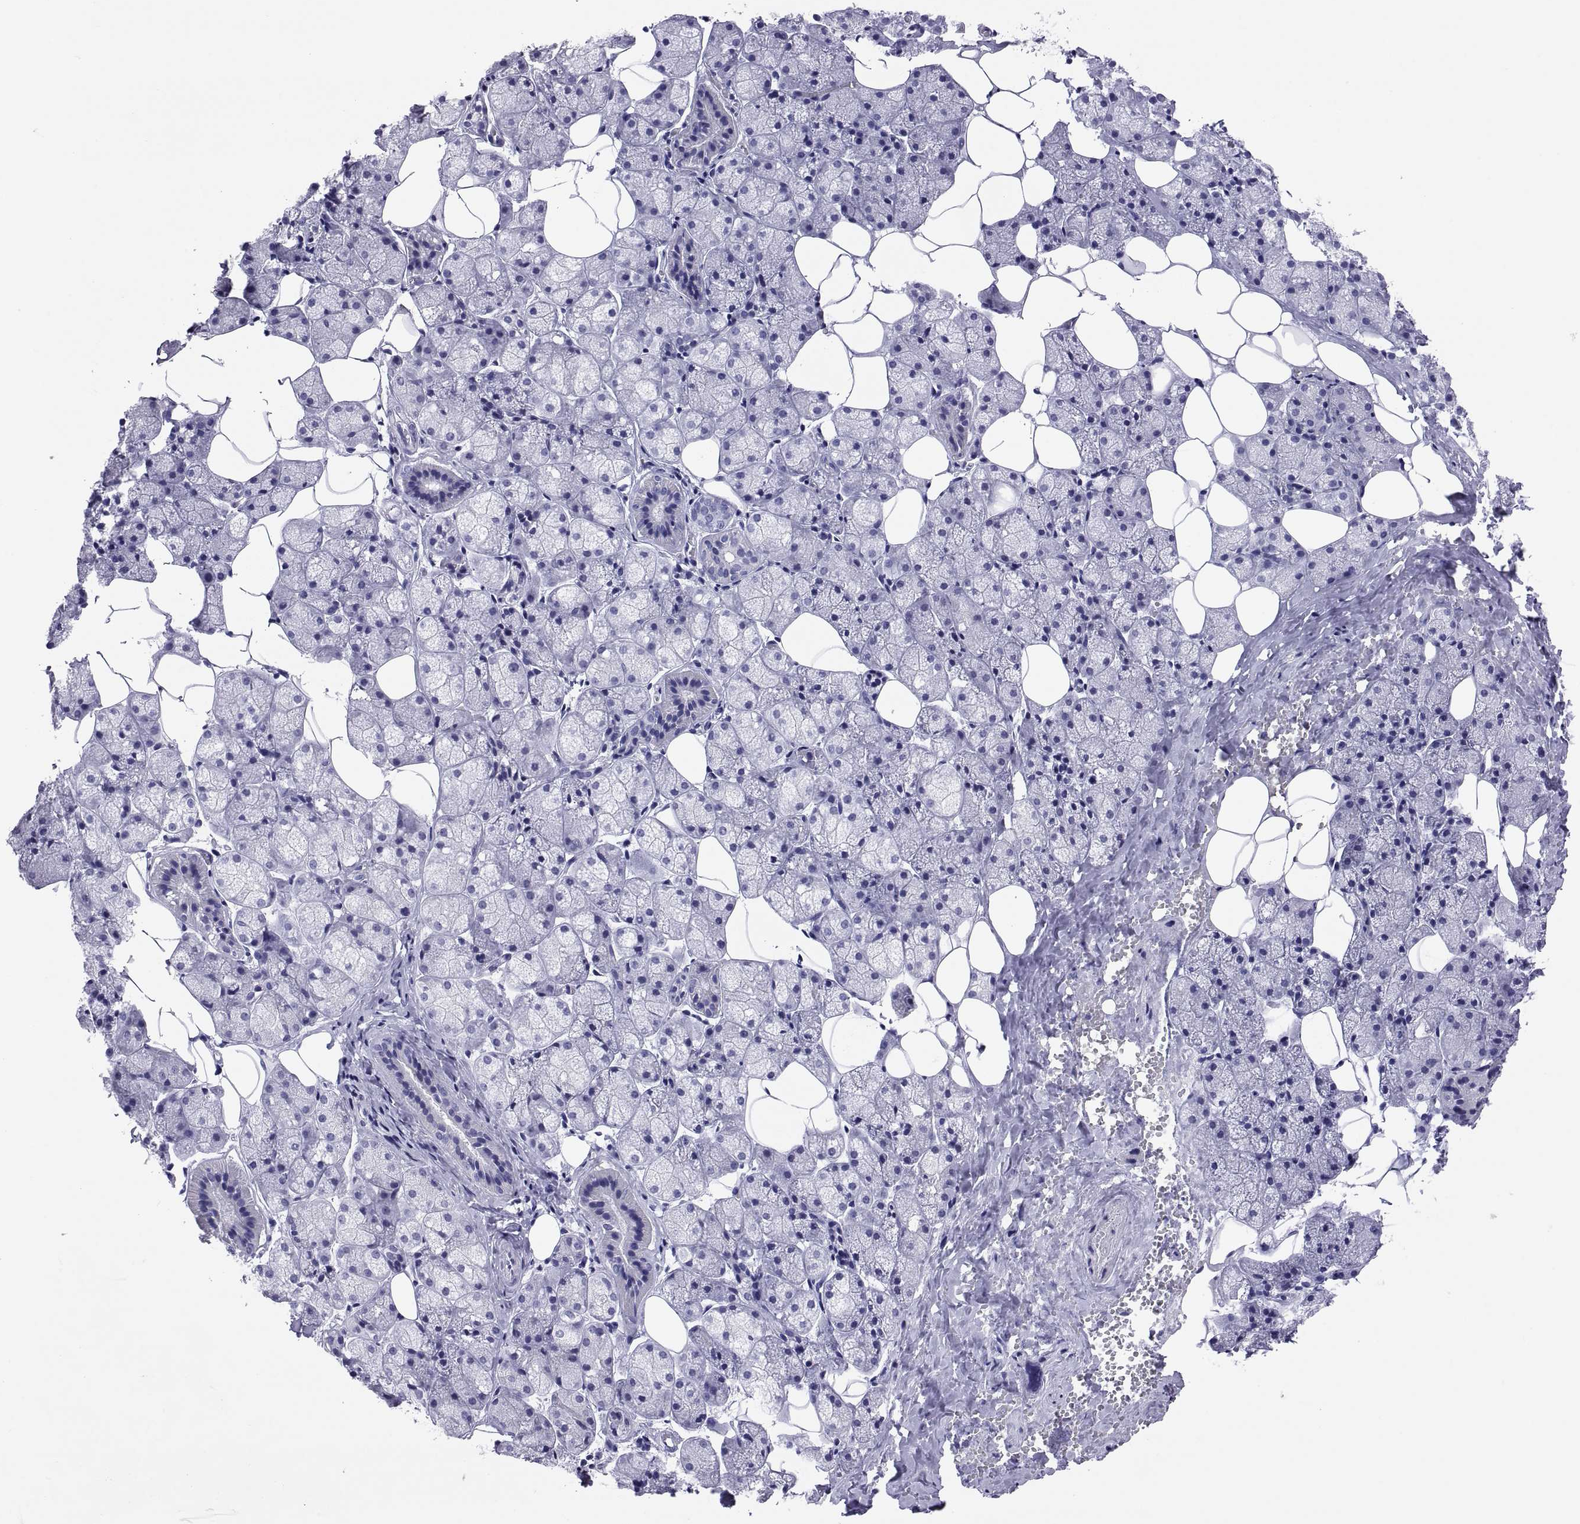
{"staining": {"intensity": "negative", "quantity": "none", "location": "none"}, "tissue": "salivary gland", "cell_type": "Glandular cells", "image_type": "normal", "snomed": [{"axis": "morphology", "description": "Normal tissue, NOS"}, {"axis": "topography", "description": "Salivary gland"}], "caption": "DAB (3,3'-diaminobenzidine) immunohistochemical staining of benign salivary gland displays no significant expression in glandular cells.", "gene": "QRICH2", "patient": {"sex": "male", "age": 38}}